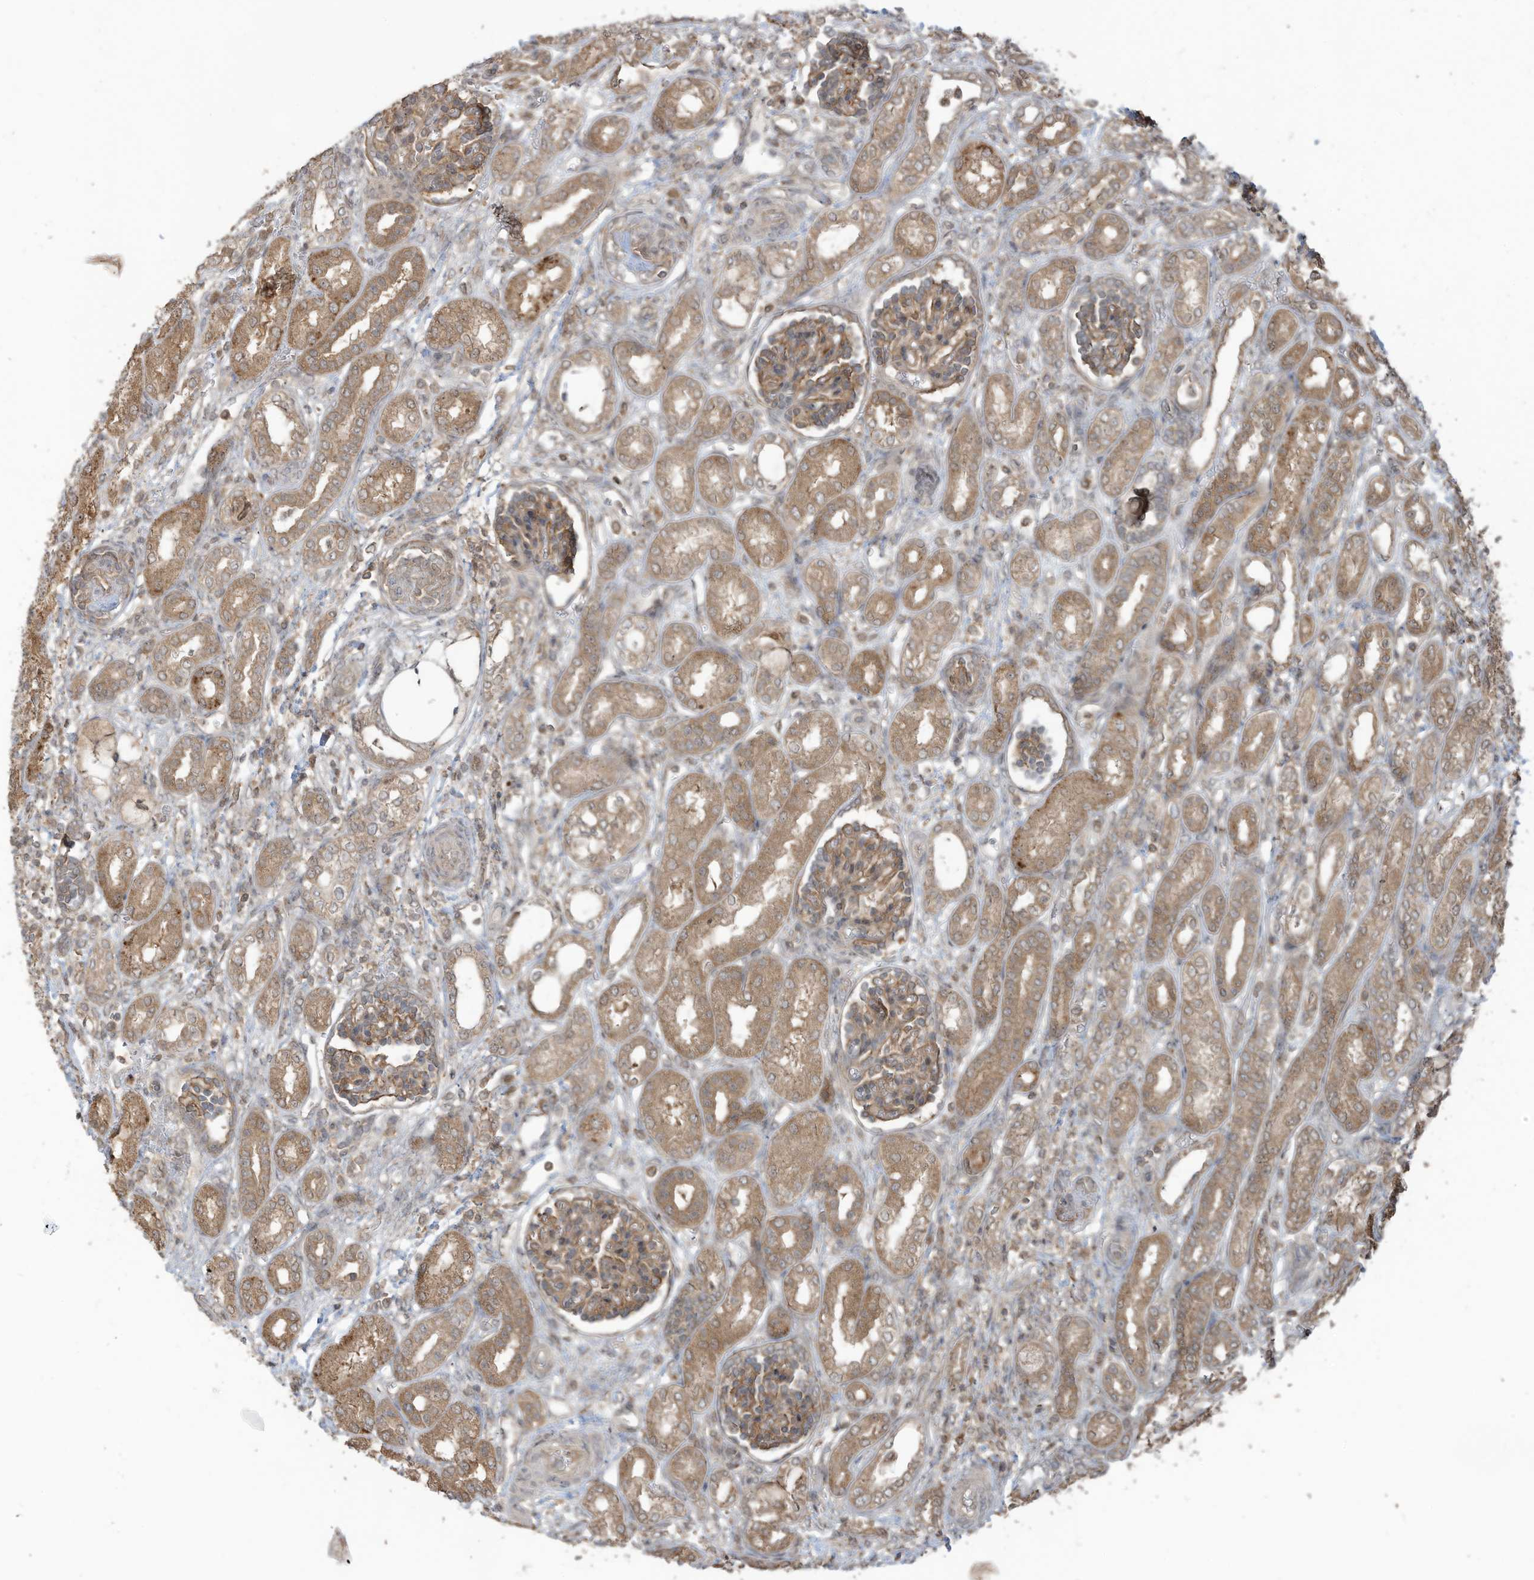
{"staining": {"intensity": "moderate", "quantity": "25%-75%", "location": "cytoplasmic/membranous"}, "tissue": "kidney", "cell_type": "Cells in glomeruli", "image_type": "normal", "snomed": [{"axis": "morphology", "description": "Normal tissue, NOS"}, {"axis": "morphology", "description": "Neoplasm, malignant, NOS"}, {"axis": "topography", "description": "Kidney"}], "caption": "IHC histopathology image of benign kidney: kidney stained using IHC reveals medium levels of moderate protein expression localized specifically in the cytoplasmic/membranous of cells in glomeruli, appearing as a cytoplasmic/membranous brown color.", "gene": "CARF", "patient": {"sex": "female", "age": 1}}